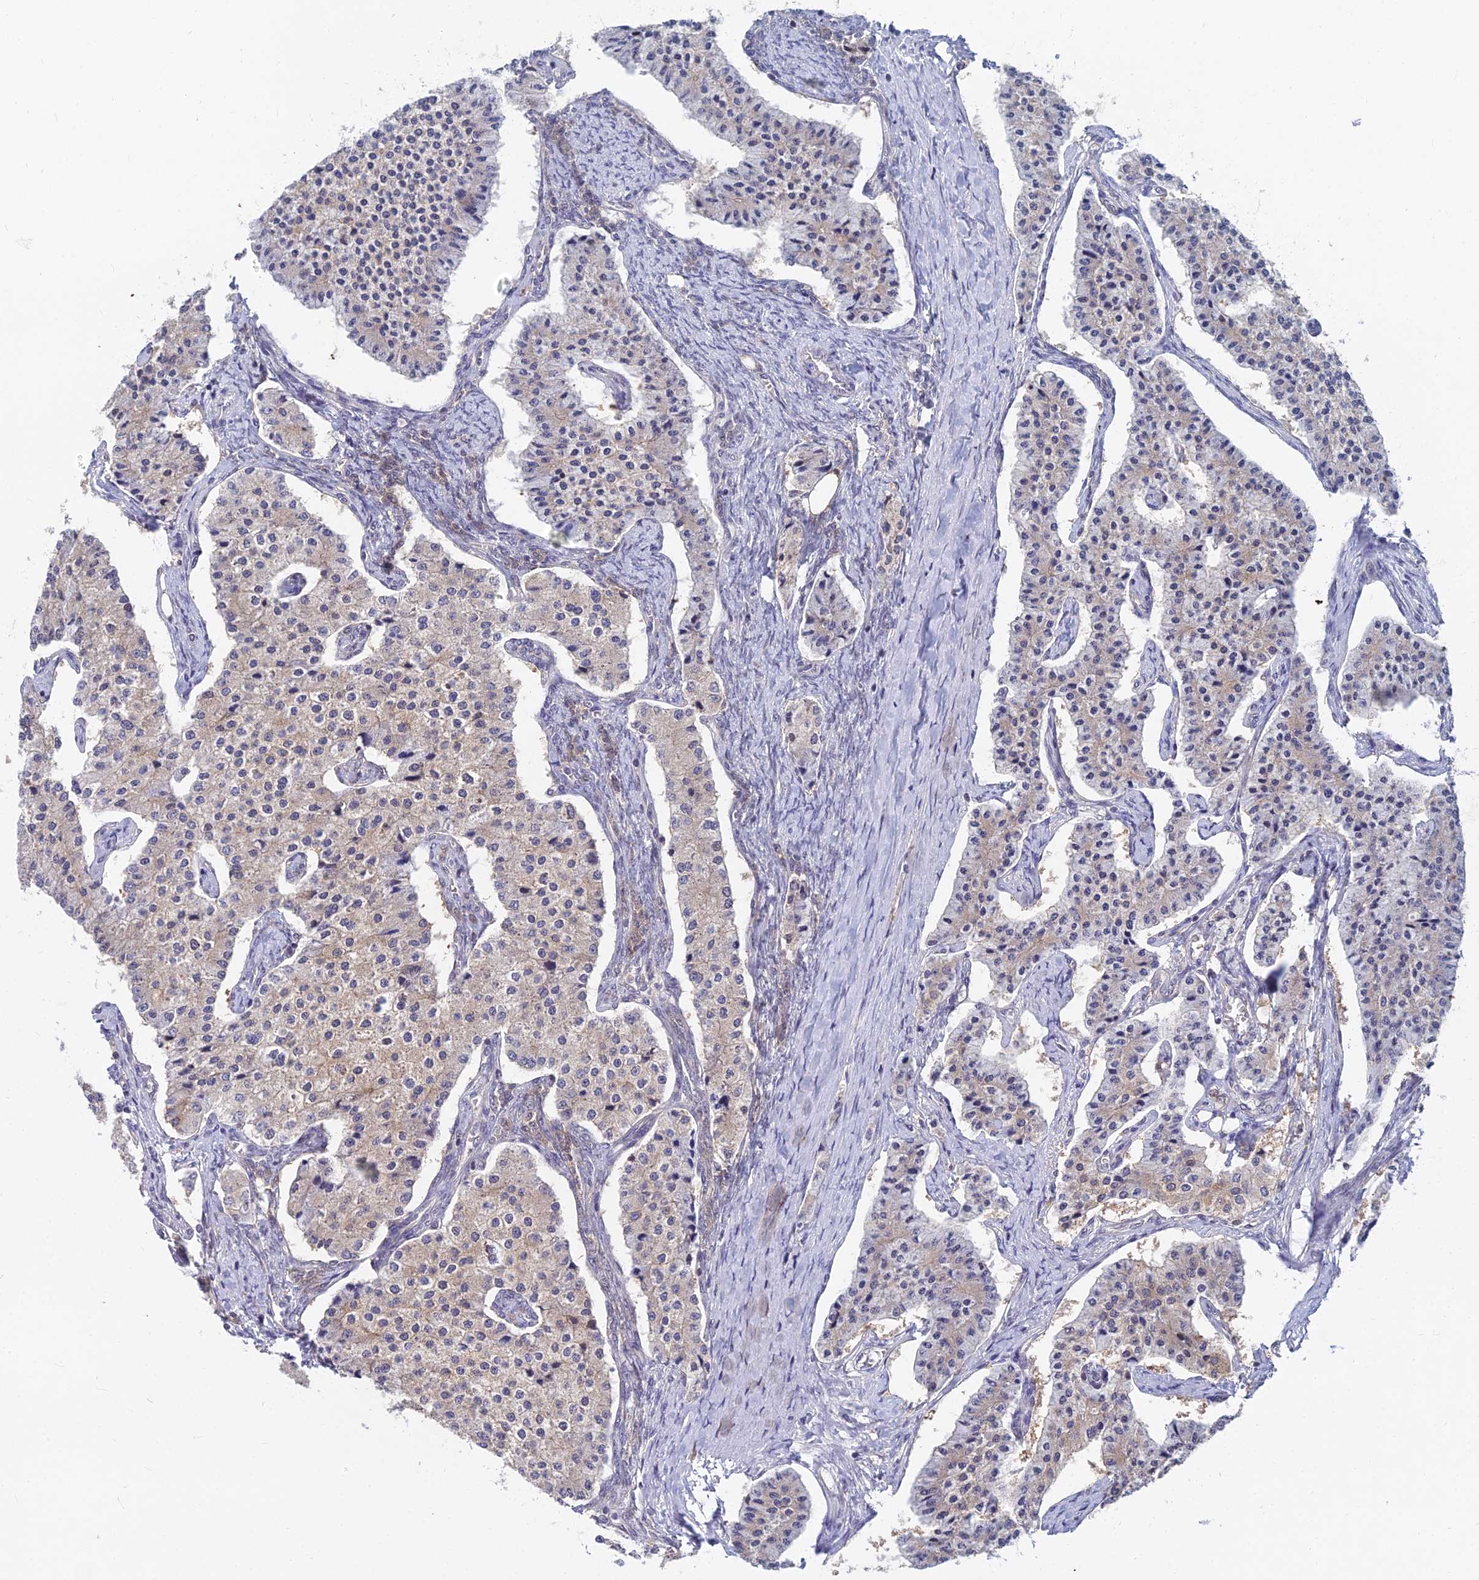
{"staining": {"intensity": "weak", "quantity": "<25%", "location": "cytoplasmic/membranous"}, "tissue": "carcinoid", "cell_type": "Tumor cells", "image_type": "cancer", "snomed": [{"axis": "morphology", "description": "Carcinoid, malignant, NOS"}, {"axis": "topography", "description": "Colon"}], "caption": "The immunohistochemistry photomicrograph has no significant staining in tumor cells of malignant carcinoid tissue.", "gene": "B3GALT4", "patient": {"sex": "female", "age": 52}}